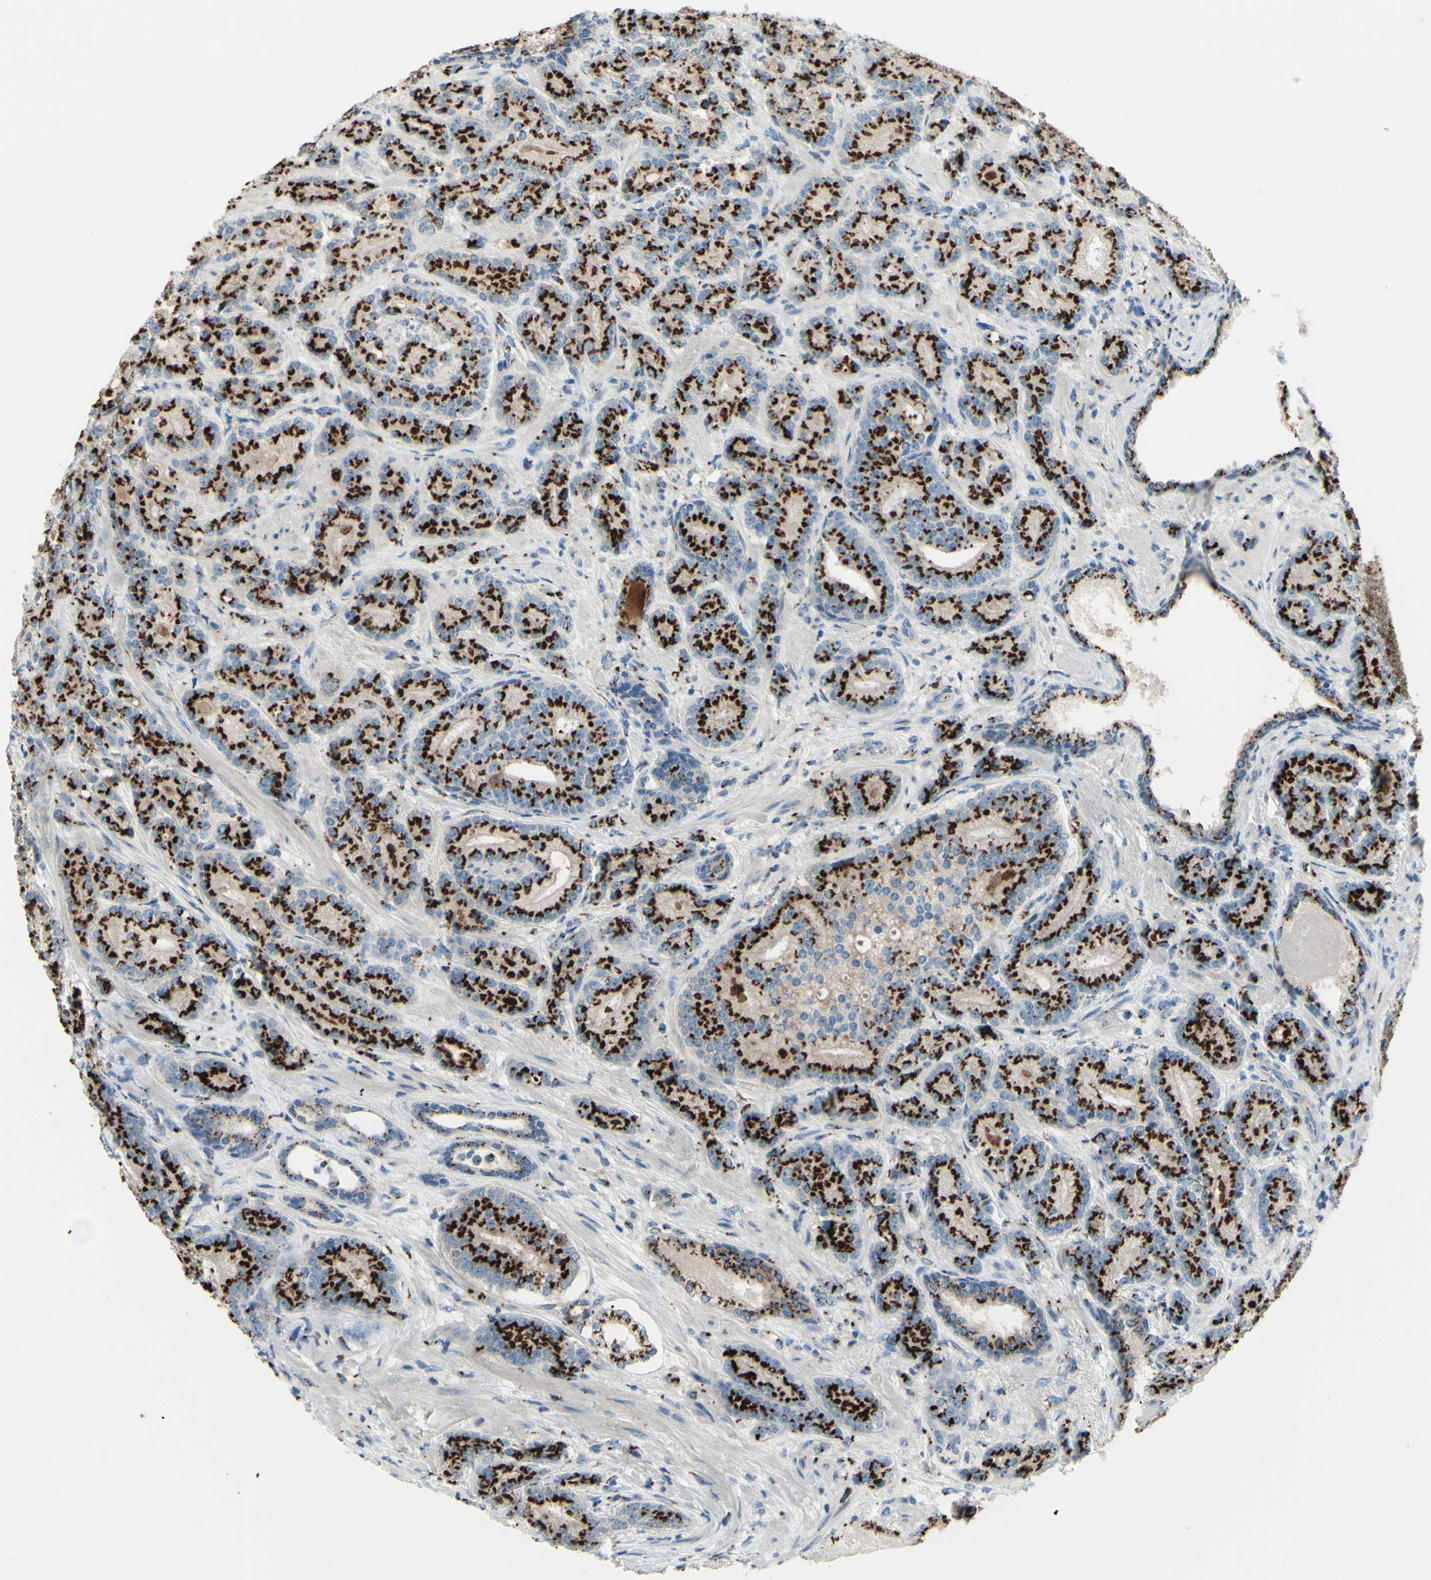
{"staining": {"intensity": "strong", "quantity": ">75%", "location": "cytoplasmic/membranous"}, "tissue": "prostate cancer", "cell_type": "Tumor cells", "image_type": "cancer", "snomed": [{"axis": "morphology", "description": "Adenocarcinoma, High grade"}, {"axis": "topography", "description": "Prostate"}], "caption": "Prostate cancer (adenocarcinoma (high-grade)) stained with DAB IHC displays high levels of strong cytoplasmic/membranous staining in approximately >75% of tumor cells. (brown staining indicates protein expression, while blue staining denotes nuclei).", "gene": "B4GALT1", "patient": {"sex": "male", "age": 61}}